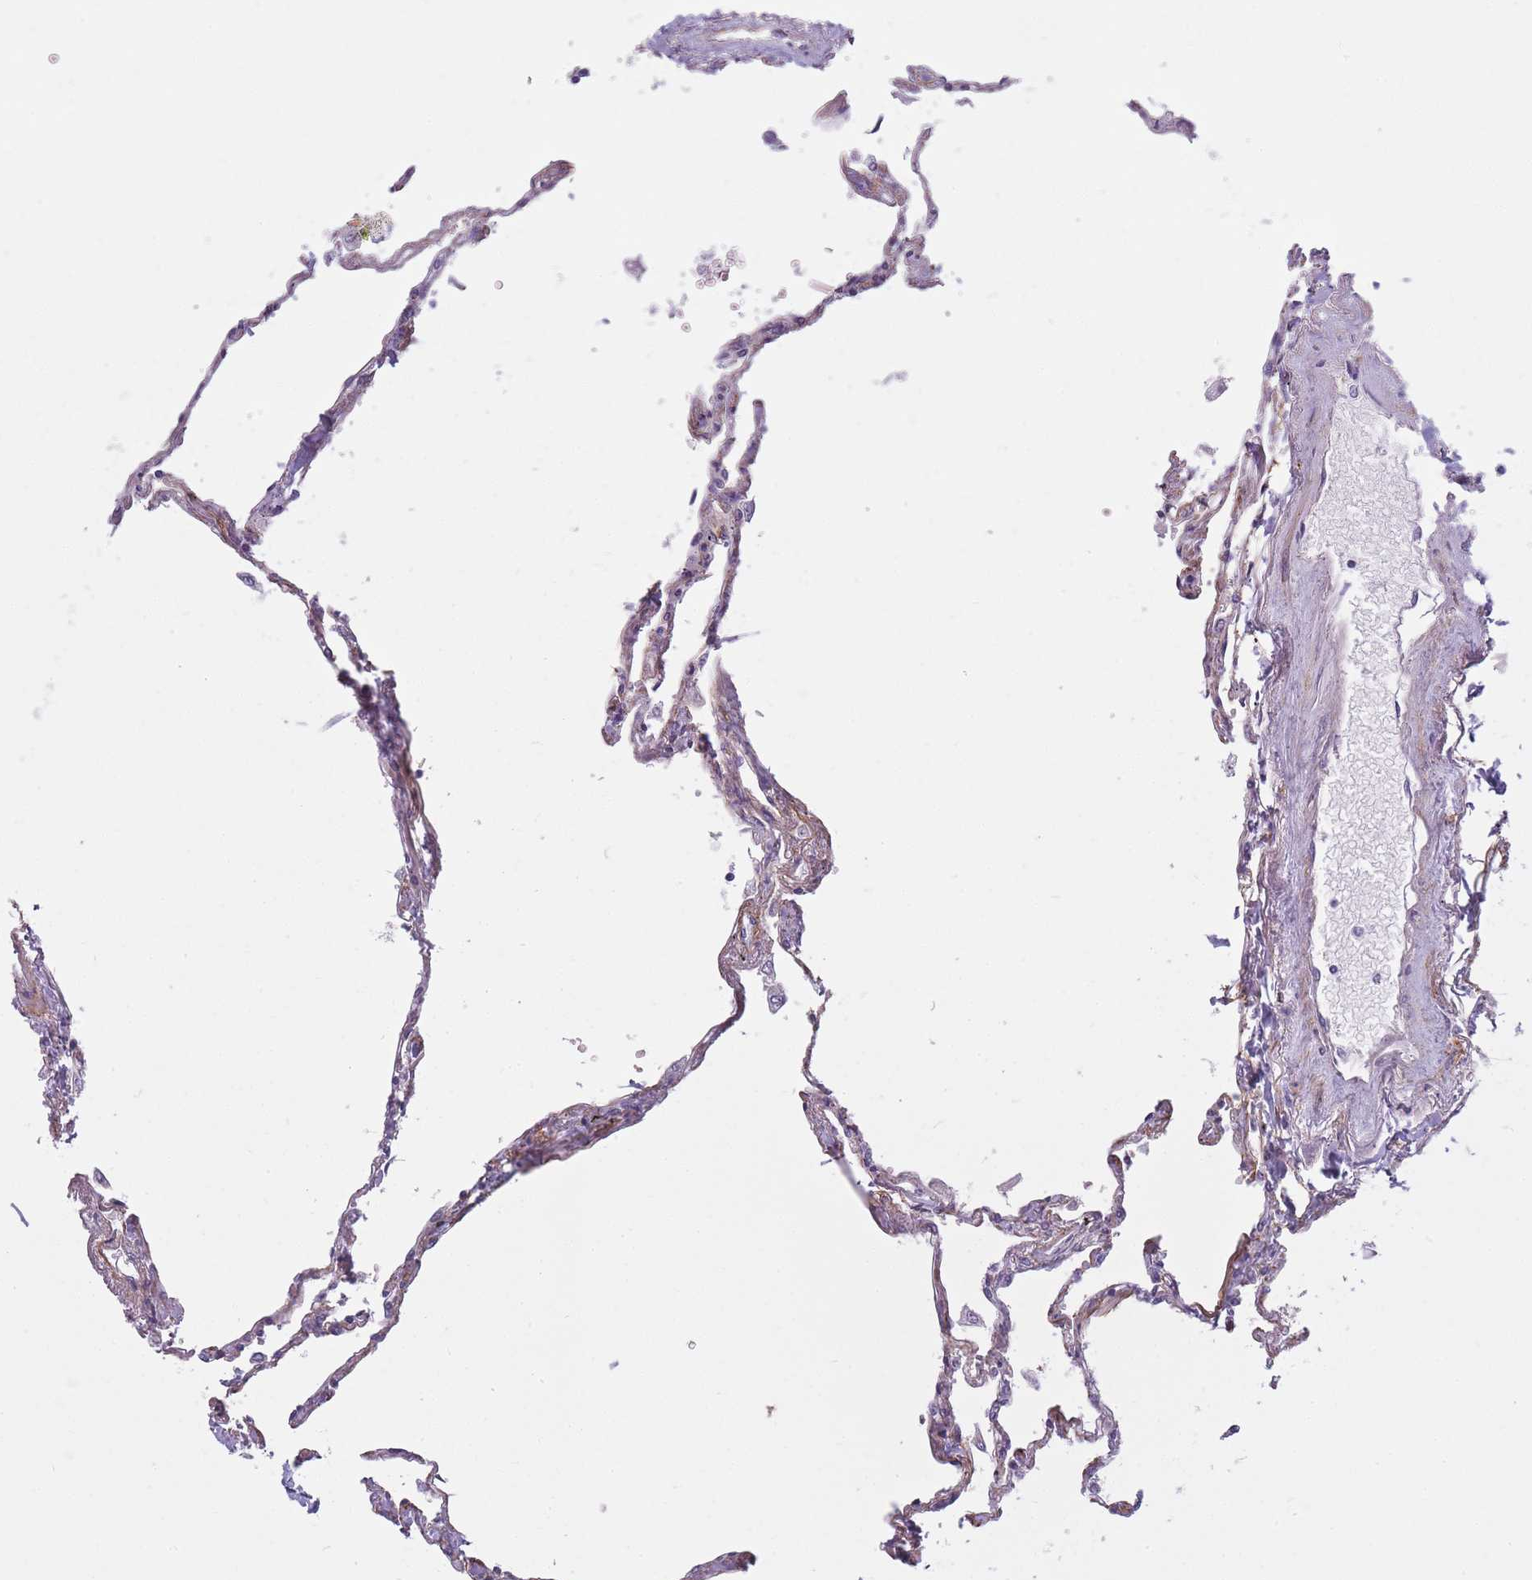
{"staining": {"intensity": "negative", "quantity": "none", "location": "none"}, "tissue": "lung", "cell_type": "Alveolar cells", "image_type": "normal", "snomed": [{"axis": "morphology", "description": "Normal tissue, NOS"}, {"axis": "topography", "description": "Lung"}], "caption": "Photomicrograph shows no significant protein staining in alveolar cells of benign lung.", "gene": "AP3M1", "patient": {"sex": "female", "age": 67}}